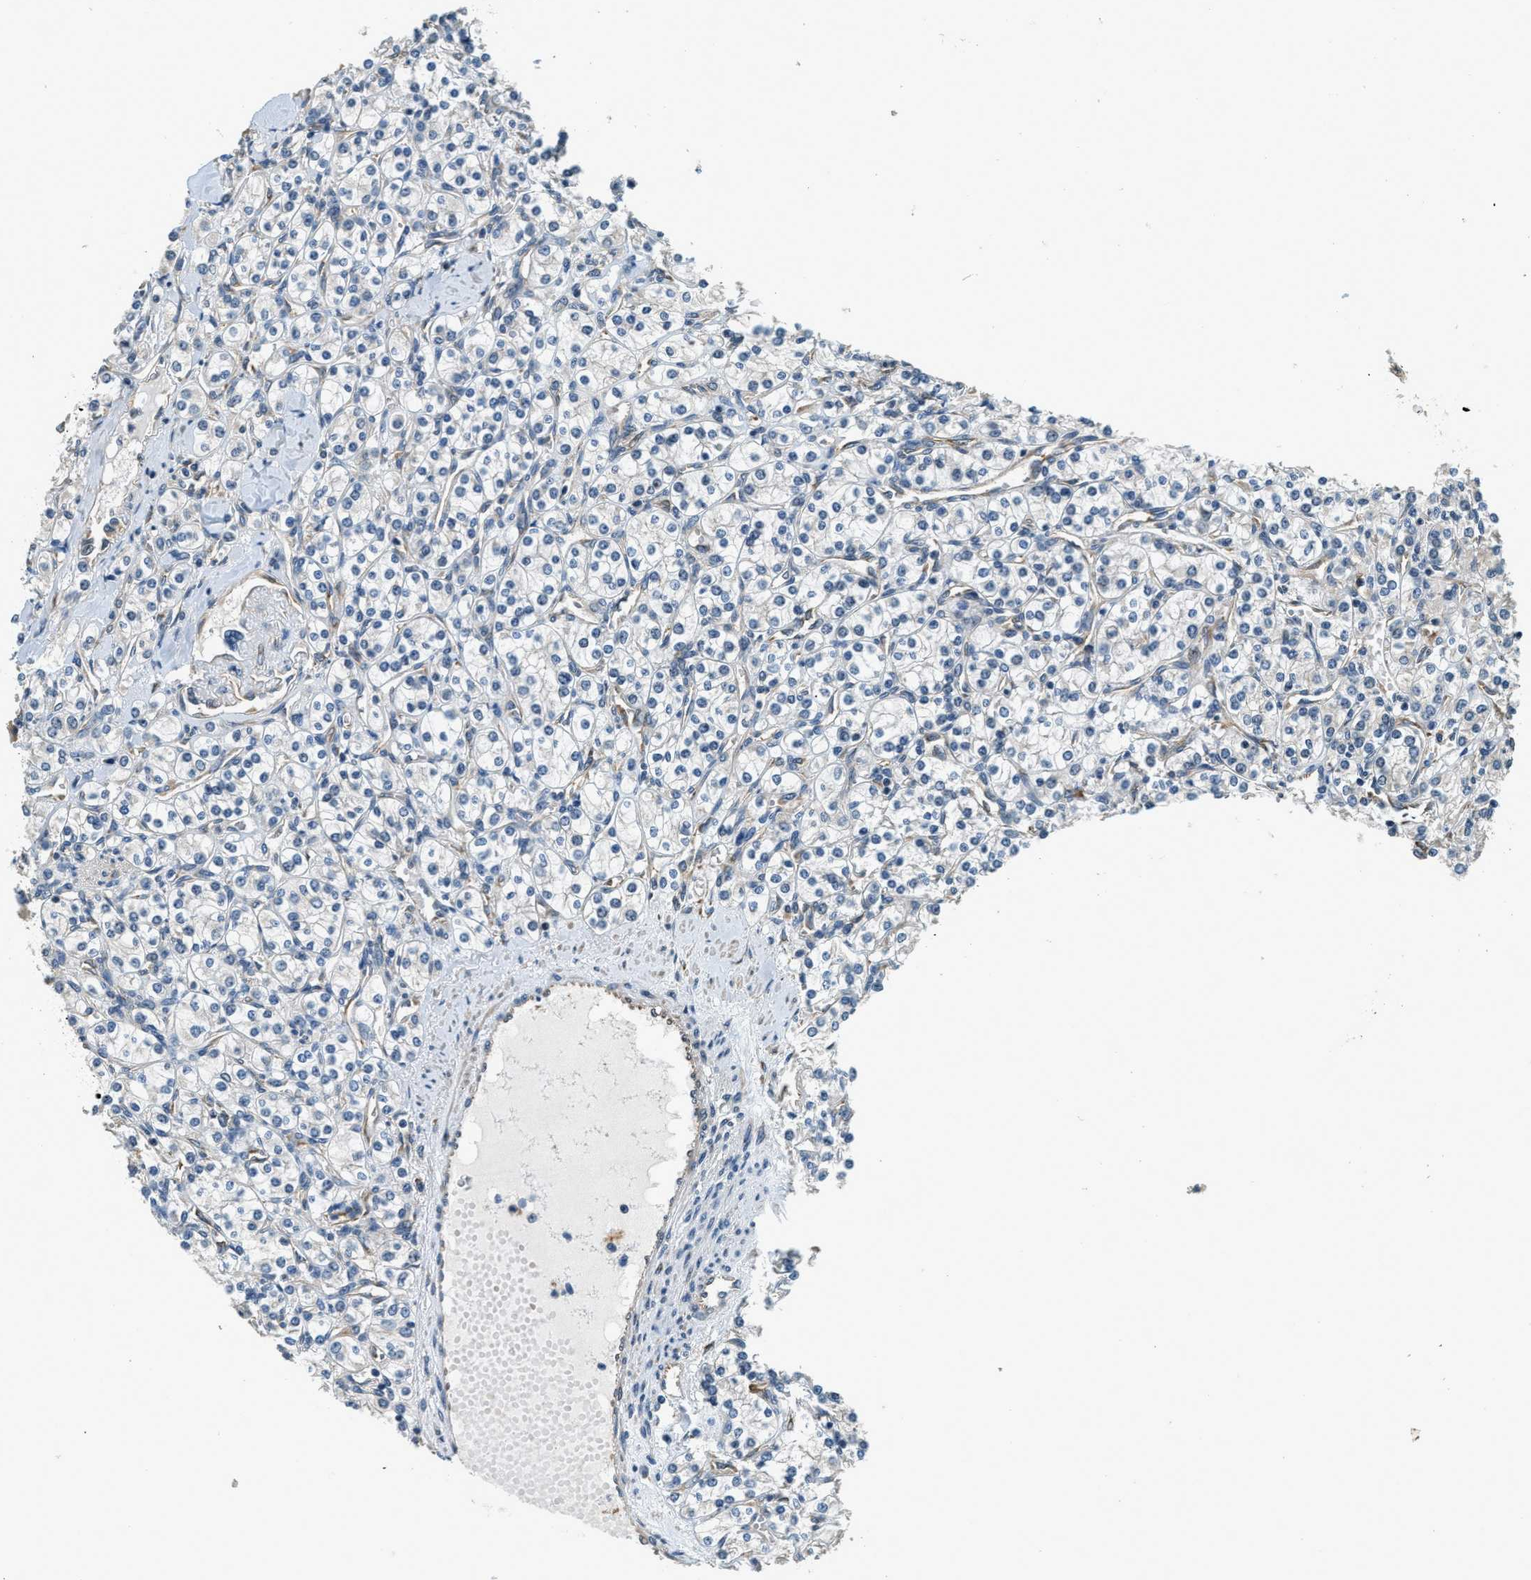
{"staining": {"intensity": "negative", "quantity": "none", "location": "none"}, "tissue": "renal cancer", "cell_type": "Tumor cells", "image_type": "cancer", "snomed": [{"axis": "morphology", "description": "Adenocarcinoma, NOS"}, {"axis": "topography", "description": "Kidney"}], "caption": "Tumor cells are negative for protein expression in human renal cancer (adenocarcinoma). Brightfield microscopy of IHC stained with DAB (brown) and hematoxylin (blue), captured at high magnification.", "gene": "ALOX12", "patient": {"sex": "male", "age": 77}}